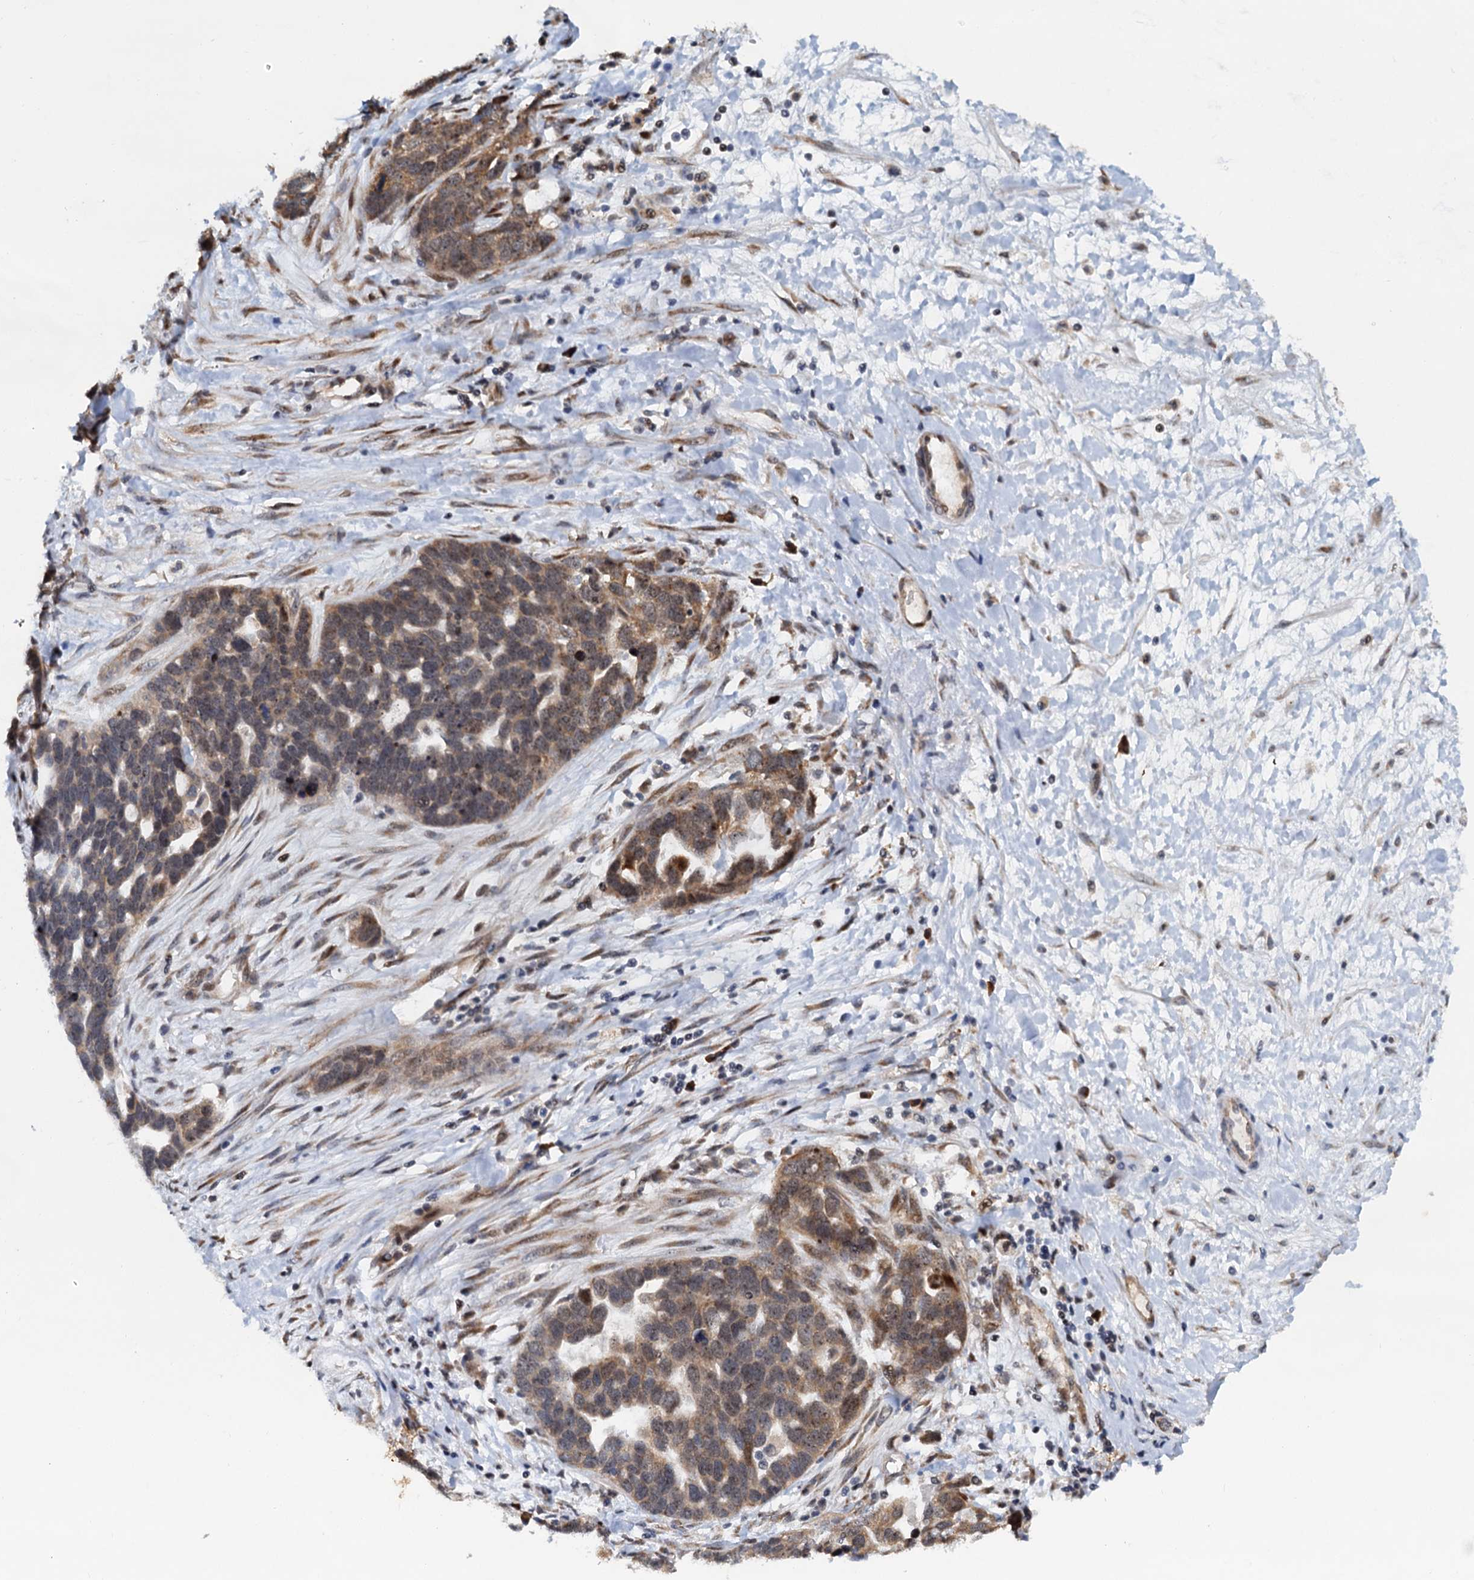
{"staining": {"intensity": "moderate", "quantity": ">75%", "location": "cytoplasmic/membranous"}, "tissue": "ovarian cancer", "cell_type": "Tumor cells", "image_type": "cancer", "snomed": [{"axis": "morphology", "description": "Cystadenocarcinoma, serous, NOS"}, {"axis": "topography", "description": "Ovary"}], "caption": "Brown immunohistochemical staining in human ovarian cancer demonstrates moderate cytoplasmic/membranous expression in approximately >75% of tumor cells. The staining was performed using DAB (3,3'-diaminobenzidine) to visualize the protein expression in brown, while the nuclei were stained in blue with hematoxylin (Magnification: 20x).", "gene": "DNAJC21", "patient": {"sex": "female", "age": 54}}